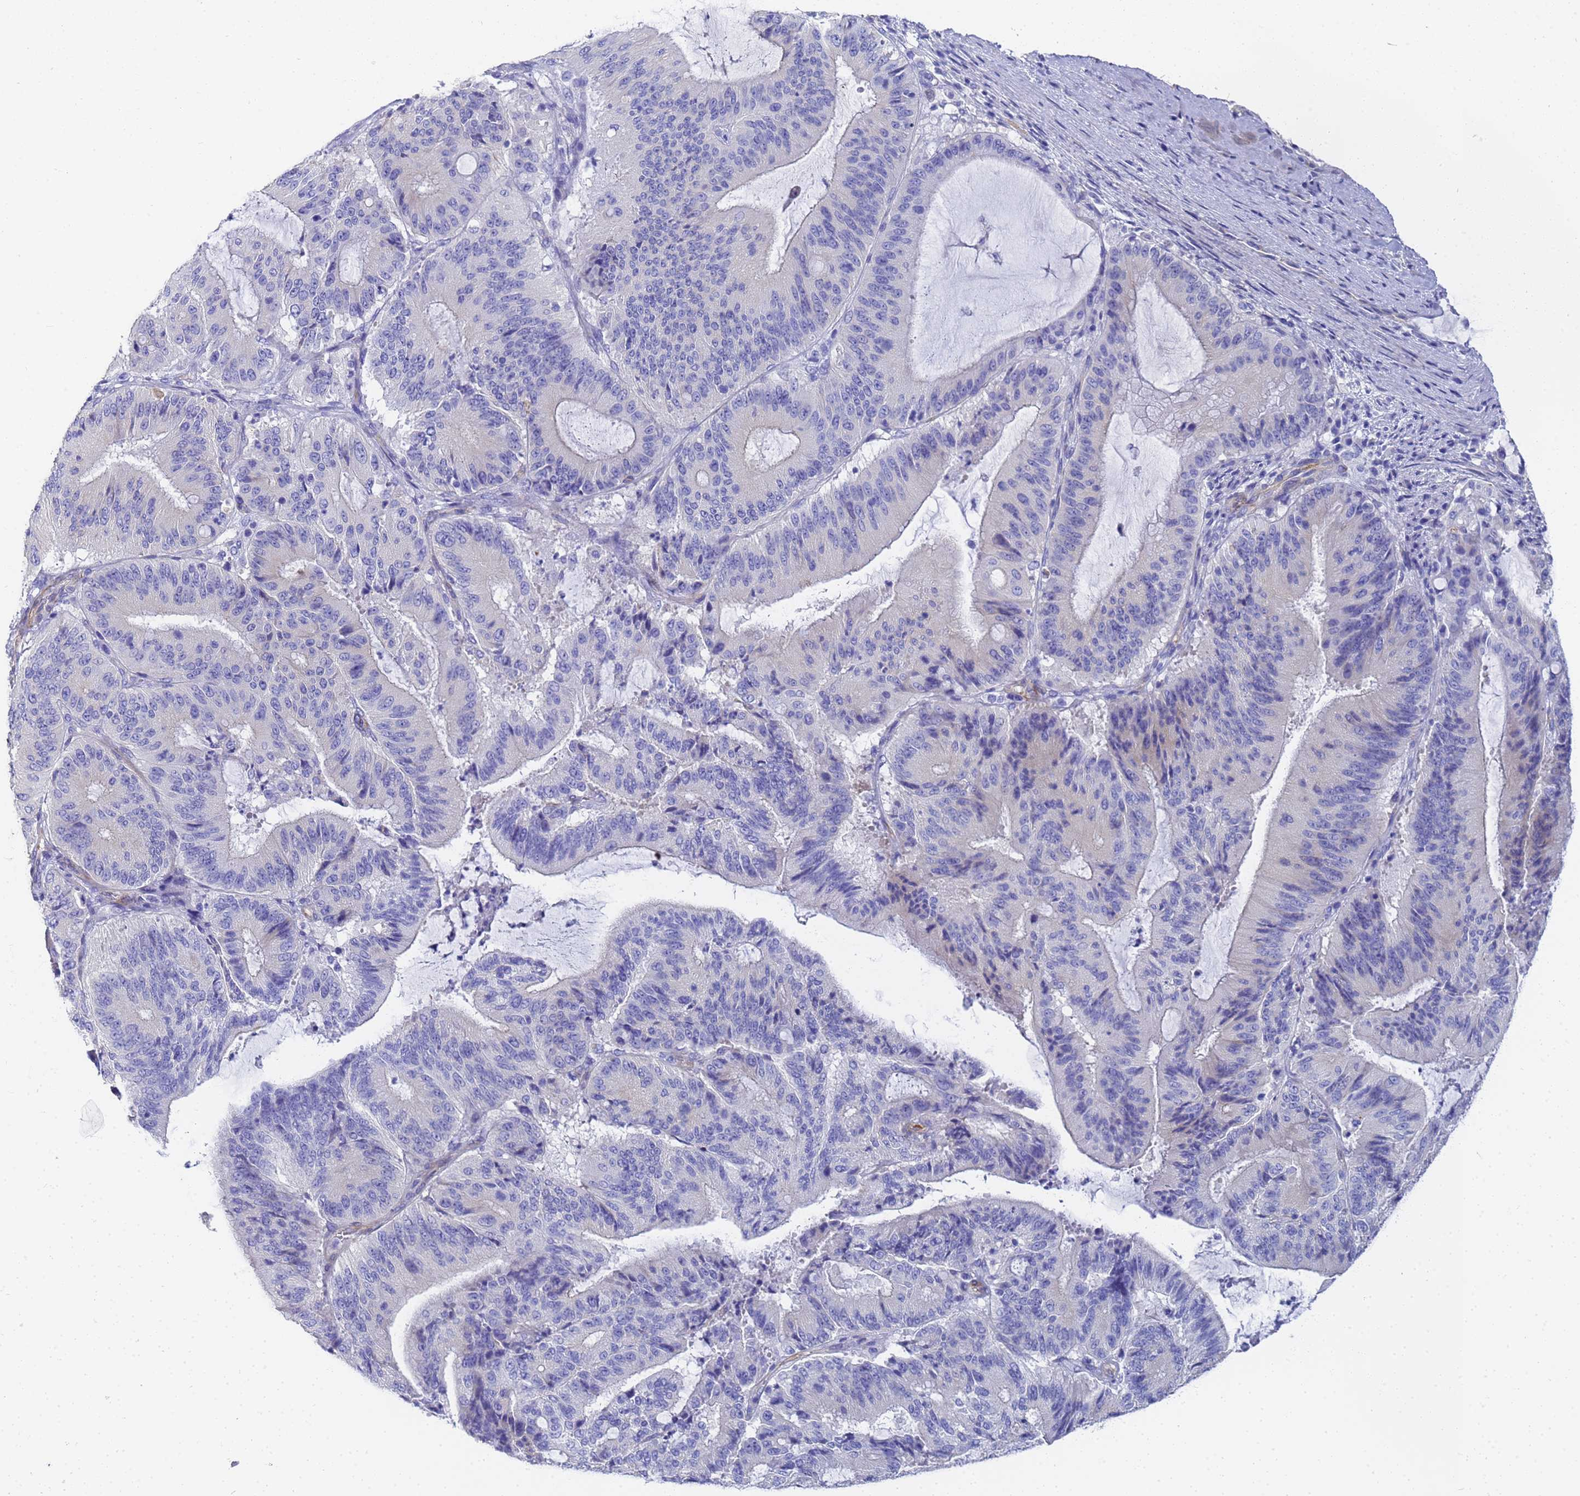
{"staining": {"intensity": "negative", "quantity": "none", "location": "none"}, "tissue": "liver cancer", "cell_type": "Tumor cells", "image_type": "cancer", "snomed": [{"axis": "morphology", "description": "Normal tissue, NOS"}, {"axis": "morphology", "description": "Cholangiocarcinoma"}, {"axis": "topography", "description": "Liver"}, {"axis": "topography", "description": "Peripheral nerve tissue"}], "caption": "High magnification brightfield microscopy of liver cancer stained with DAB (3,3'-diaminobenzidine) (brown) and counterstained with hematoxylin (blue): tumor cells show no significant positivity.", "gene": "TUBB1", "patient": {"sex": "female", "age": 73}}